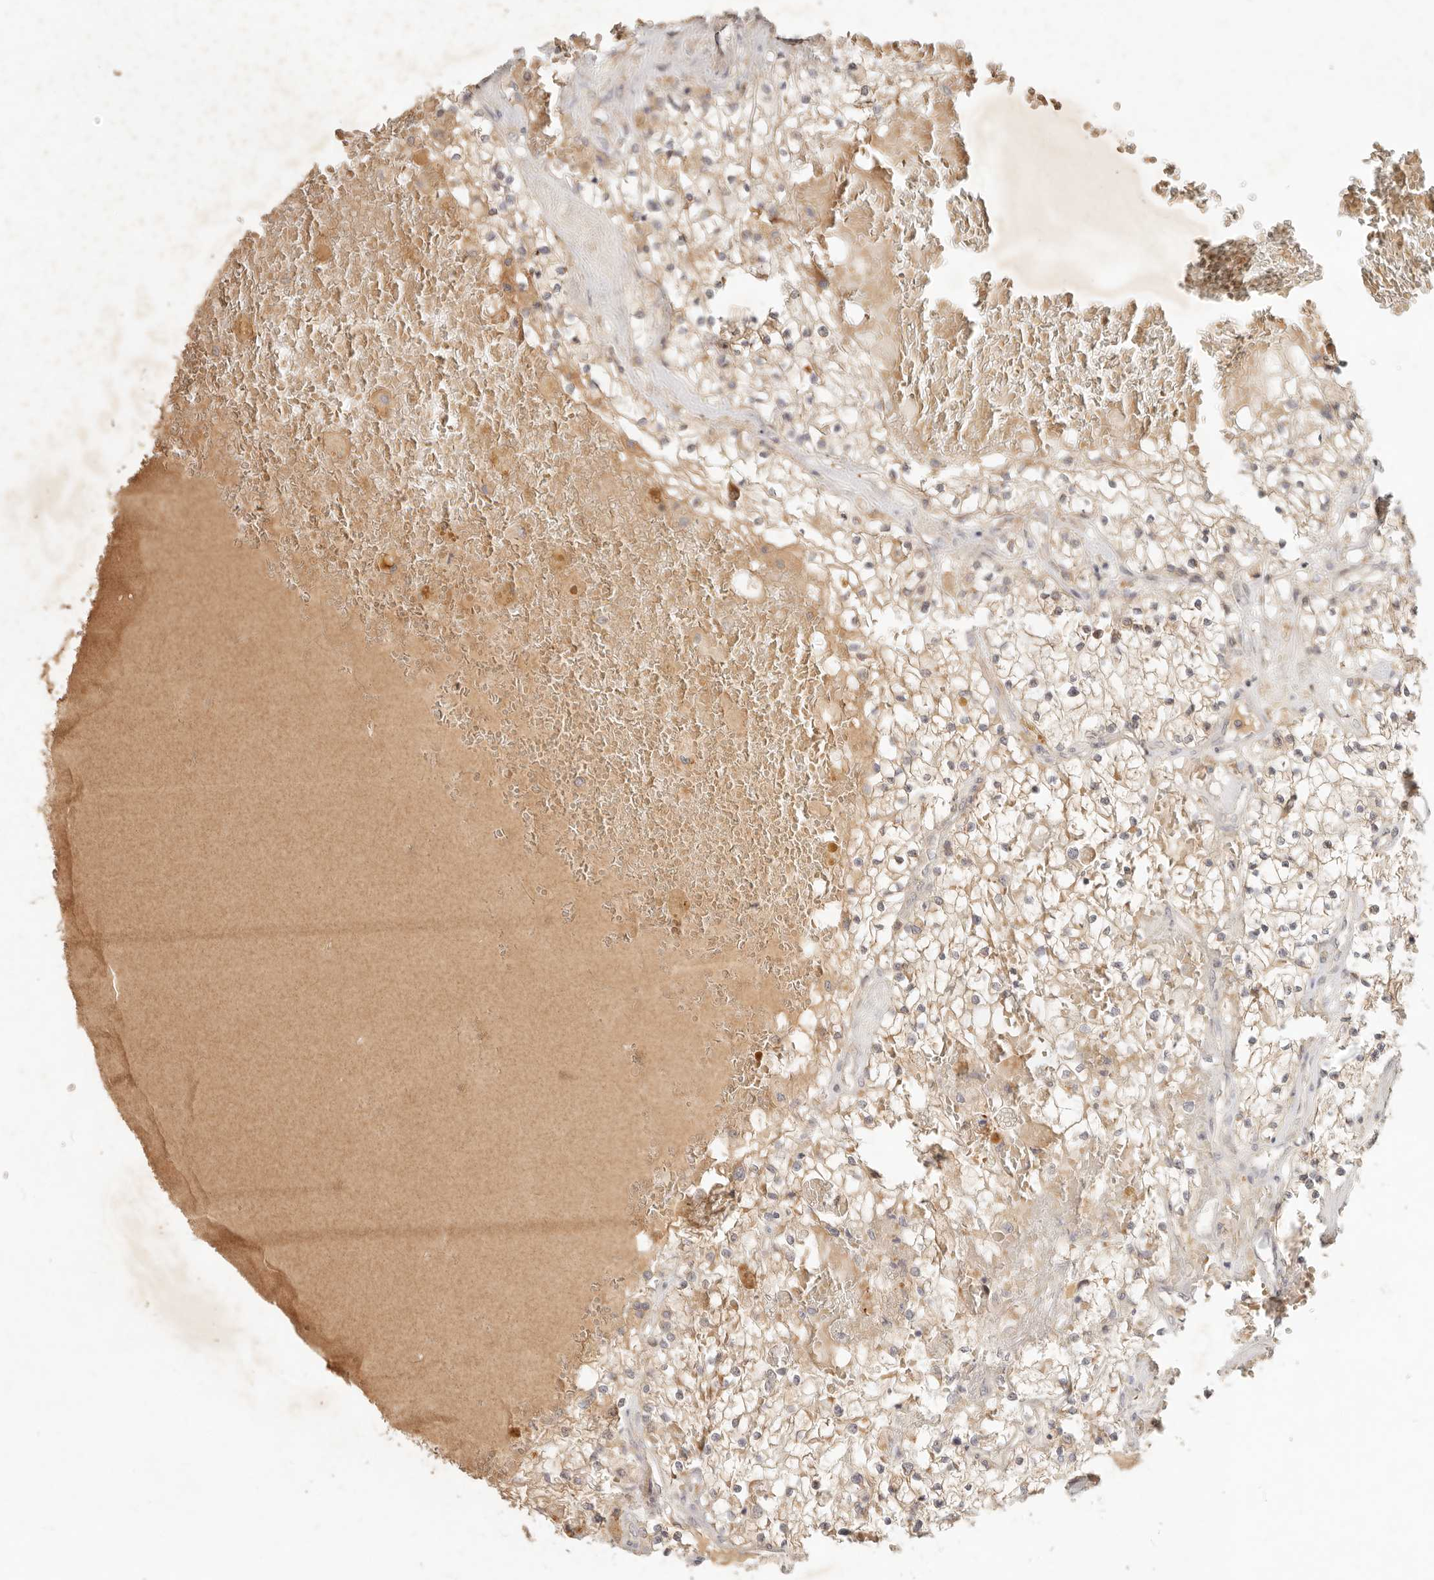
{"staining": {"intensity": "moderate", "quantity": "25%-75%", "location": "cytoplasmic/membranous"}, "tissue": "renal cancer", "cell_type": "Tumor cells", "image_type": "cancer", "snomed": [{"axis": "morphology", "description": "Normal tissue, NOS"}, {"axis": "morphology", "description": "Adenocarcinoma, NOS"}, {"axis": "topography", "description": "Kidney"}], "caption": "Protein expression analysis of renal adenocarcinoma shows moderate cytoplasmic/membranous positivity in approximately 25%-75% of tumor cells.", "gene": "UBXN11", "patient": {"sex": "male", "age": 68}}